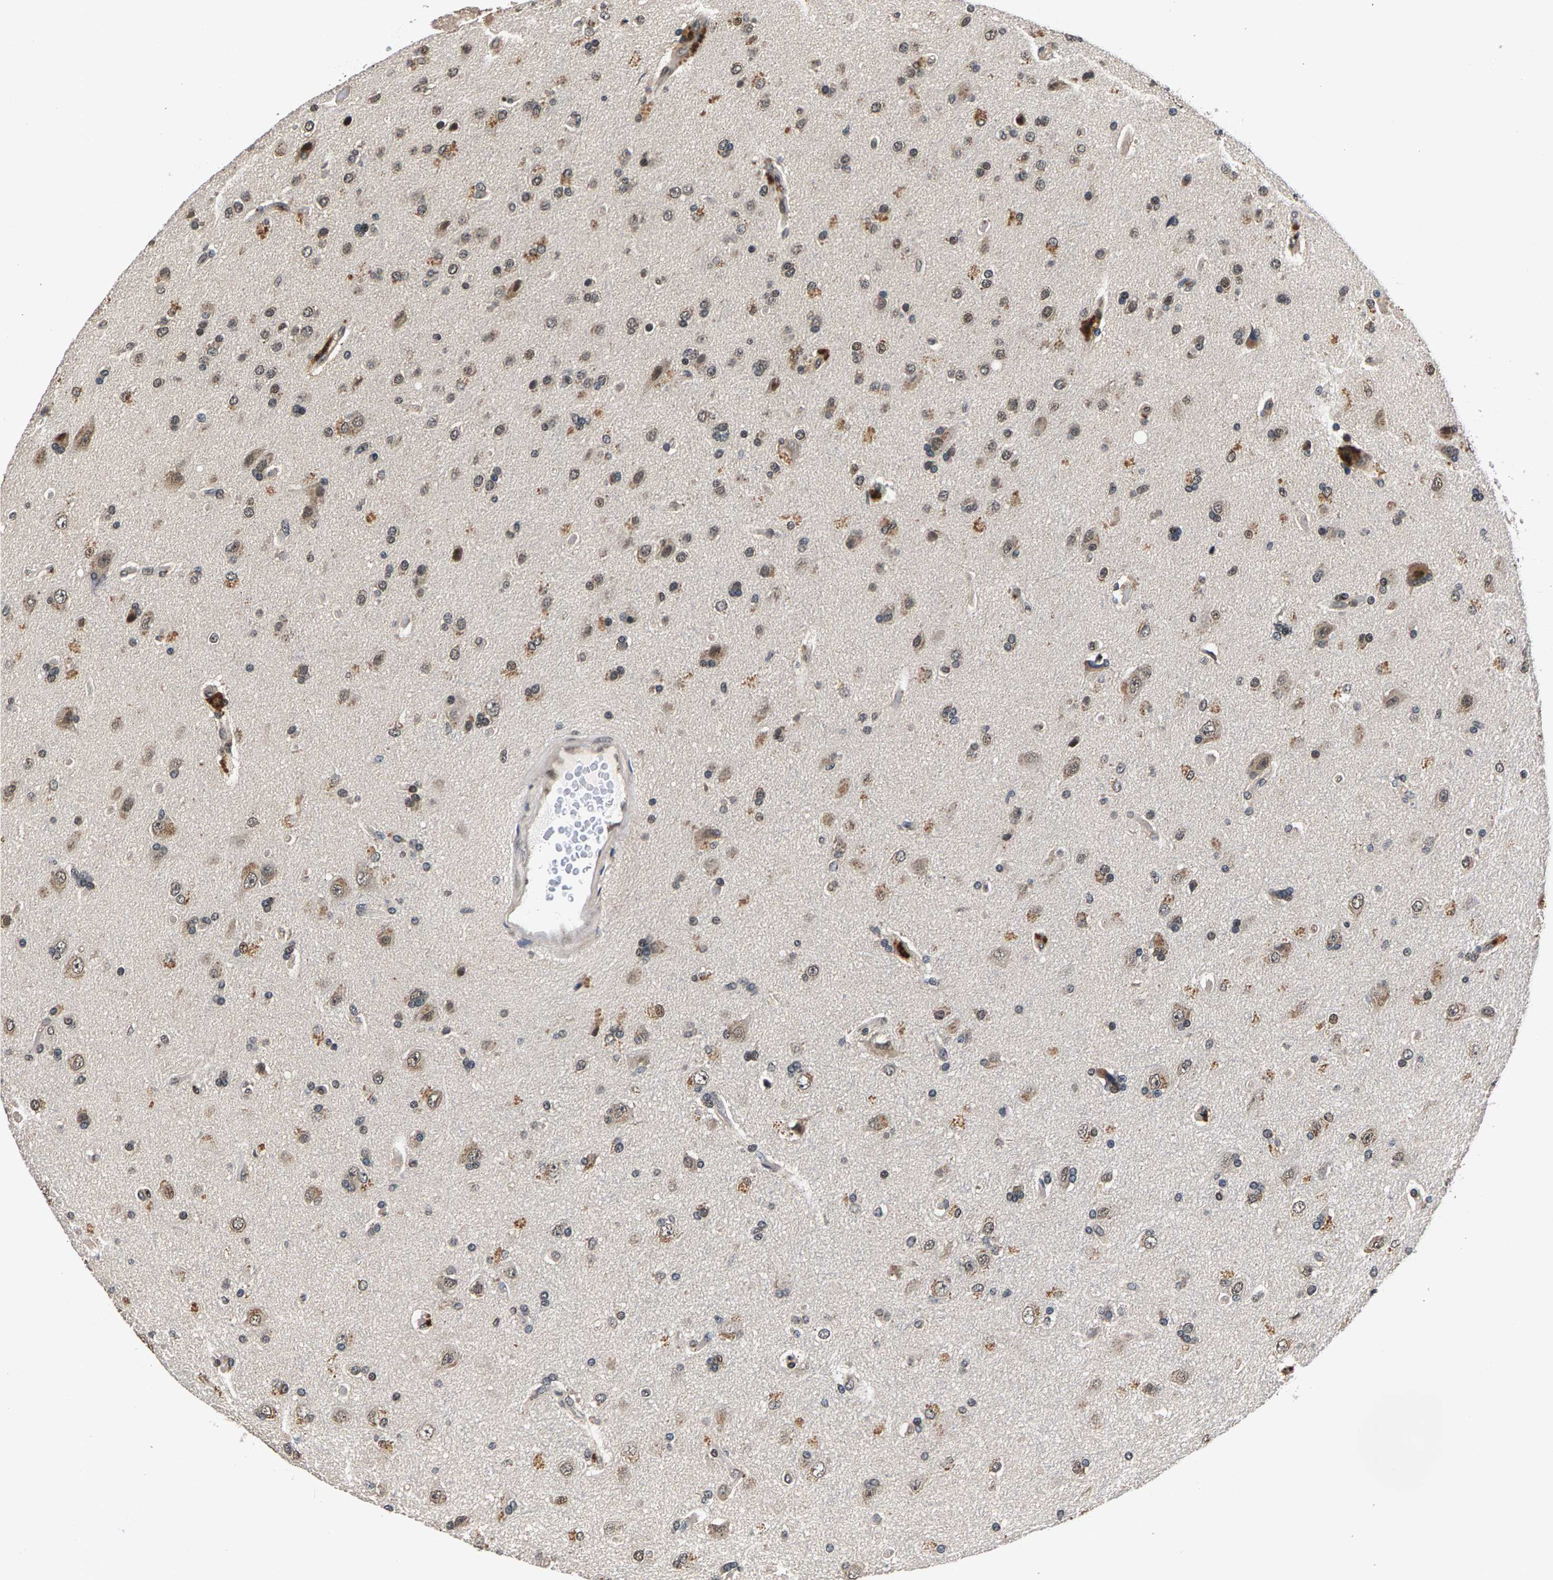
{"staining": {"intensity": "weak", "quantity": "25%-75%", "location": "nuclear"}, "tissue": "glioma", "cell_type": "Tumor cells", "image_type": "cancer", "snomed": [{"axis": "morphology", "description": "Glioma, malignant, High grade"}, {"axis": "topography", "description": "Brain"}], "caption": "A histopathology image of glioma stained for a protein demonstrates weak nuclear brown staining in tumor cells. The staining was performed using DAB (3,3'-diaminobenzidine) to visualize the protein expression in brown, while the nuclei were stained in blue with hematoxylin (Magnification: 20x).", "gene": "RBM33", "patient": {"sex": "male", "age": 72}}